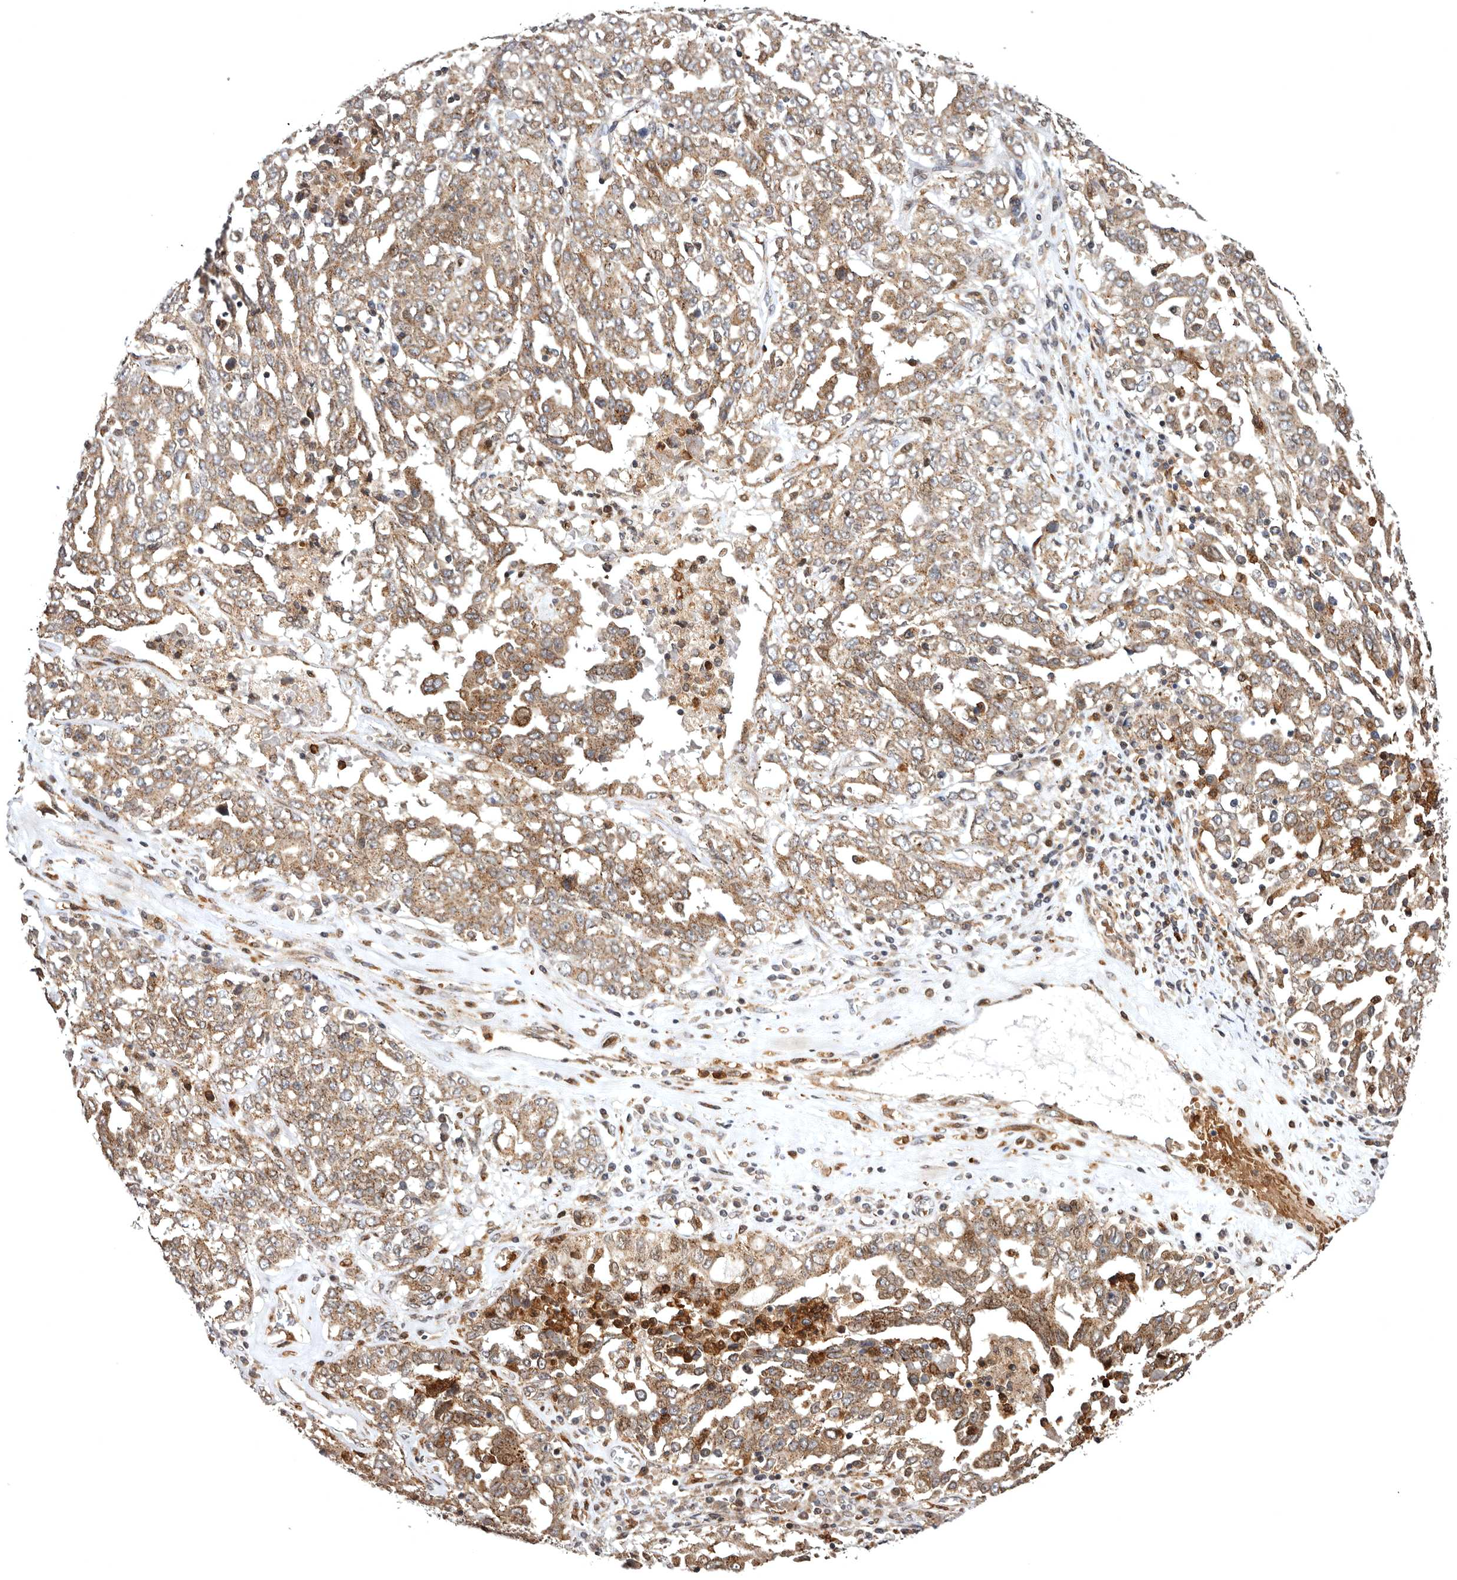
{"staining": {"intensity": "moderate", "quantity": ">75%", "location": "cytoplasmic/membranous"}, "tissue": "ovarian cancer", "cell_type": "Tumor cells", "image_type": "cancer", "snomed": [{"axis": "morphology", "description": "Carcinoma, endometroid"}, {"axis": "topography", "description": "Ovary"}], "caption": "IHC (DAB) staining of human ovarian cancer (endometroid carcinoma) exhibits moderate cytoplasmic/membranous protein expression in approximately >75% of tumor cells.", "gene": "FGFR4", "patient": {"sex": "female", "age": 62}}